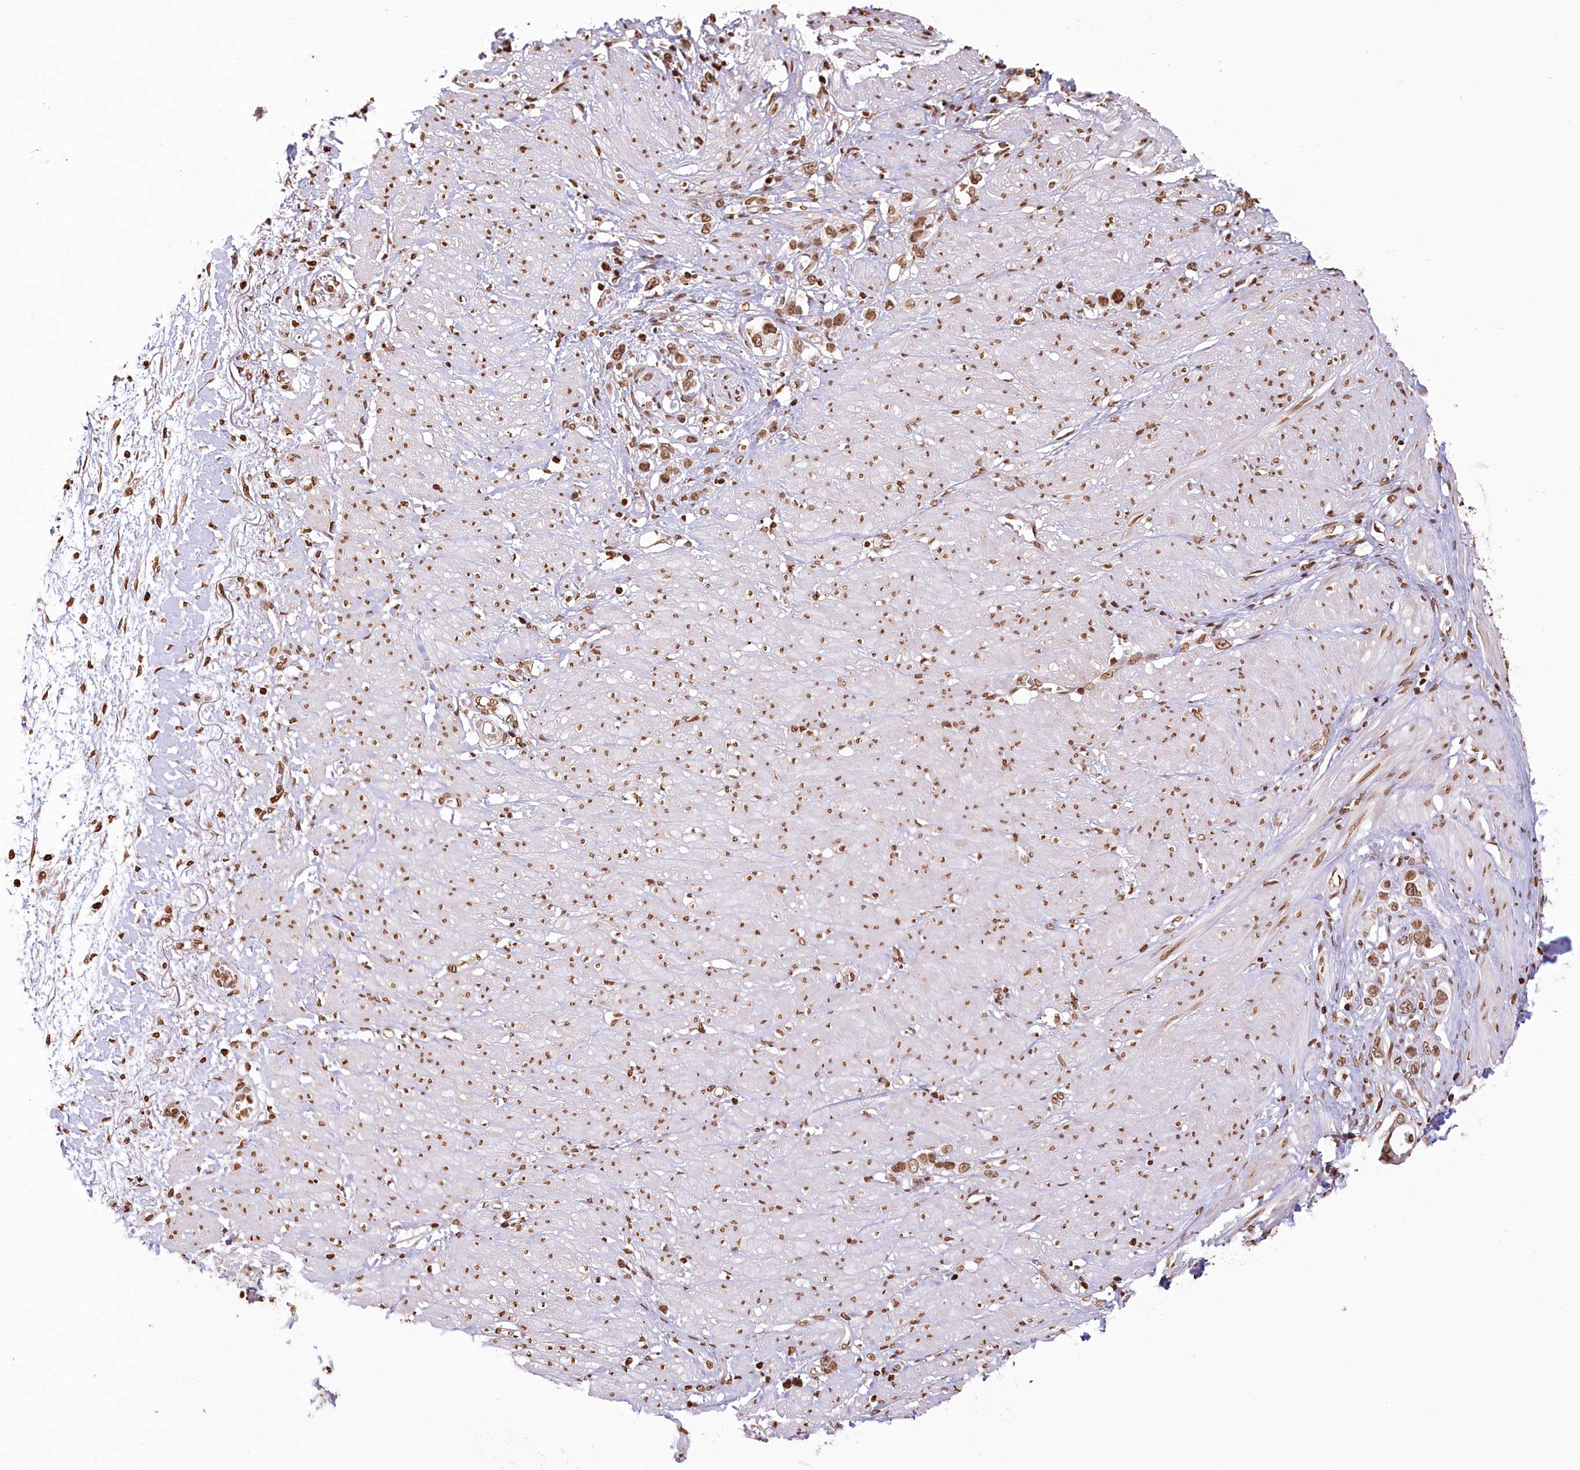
{"staining": {"intensity": "moderate", "quantity": ">75%", "location": "nuclear"}, "tissue": "stomach cancer", "cell_type": "Tumor cells", "image_type": "cancer", "snomed": [{"axis": "morphology", "description": "Adenocarcinoma, NOS"}, {"axis": "topography", "description": "Stomach"}], "caption": "Adenocarcinoma (stomach) stained with a brown dye exhibits moderate nuclear positive staining in about >75% of tumor cells.", "gene": "FAM13A", "patient": {"sex": "female", "age": 65}}